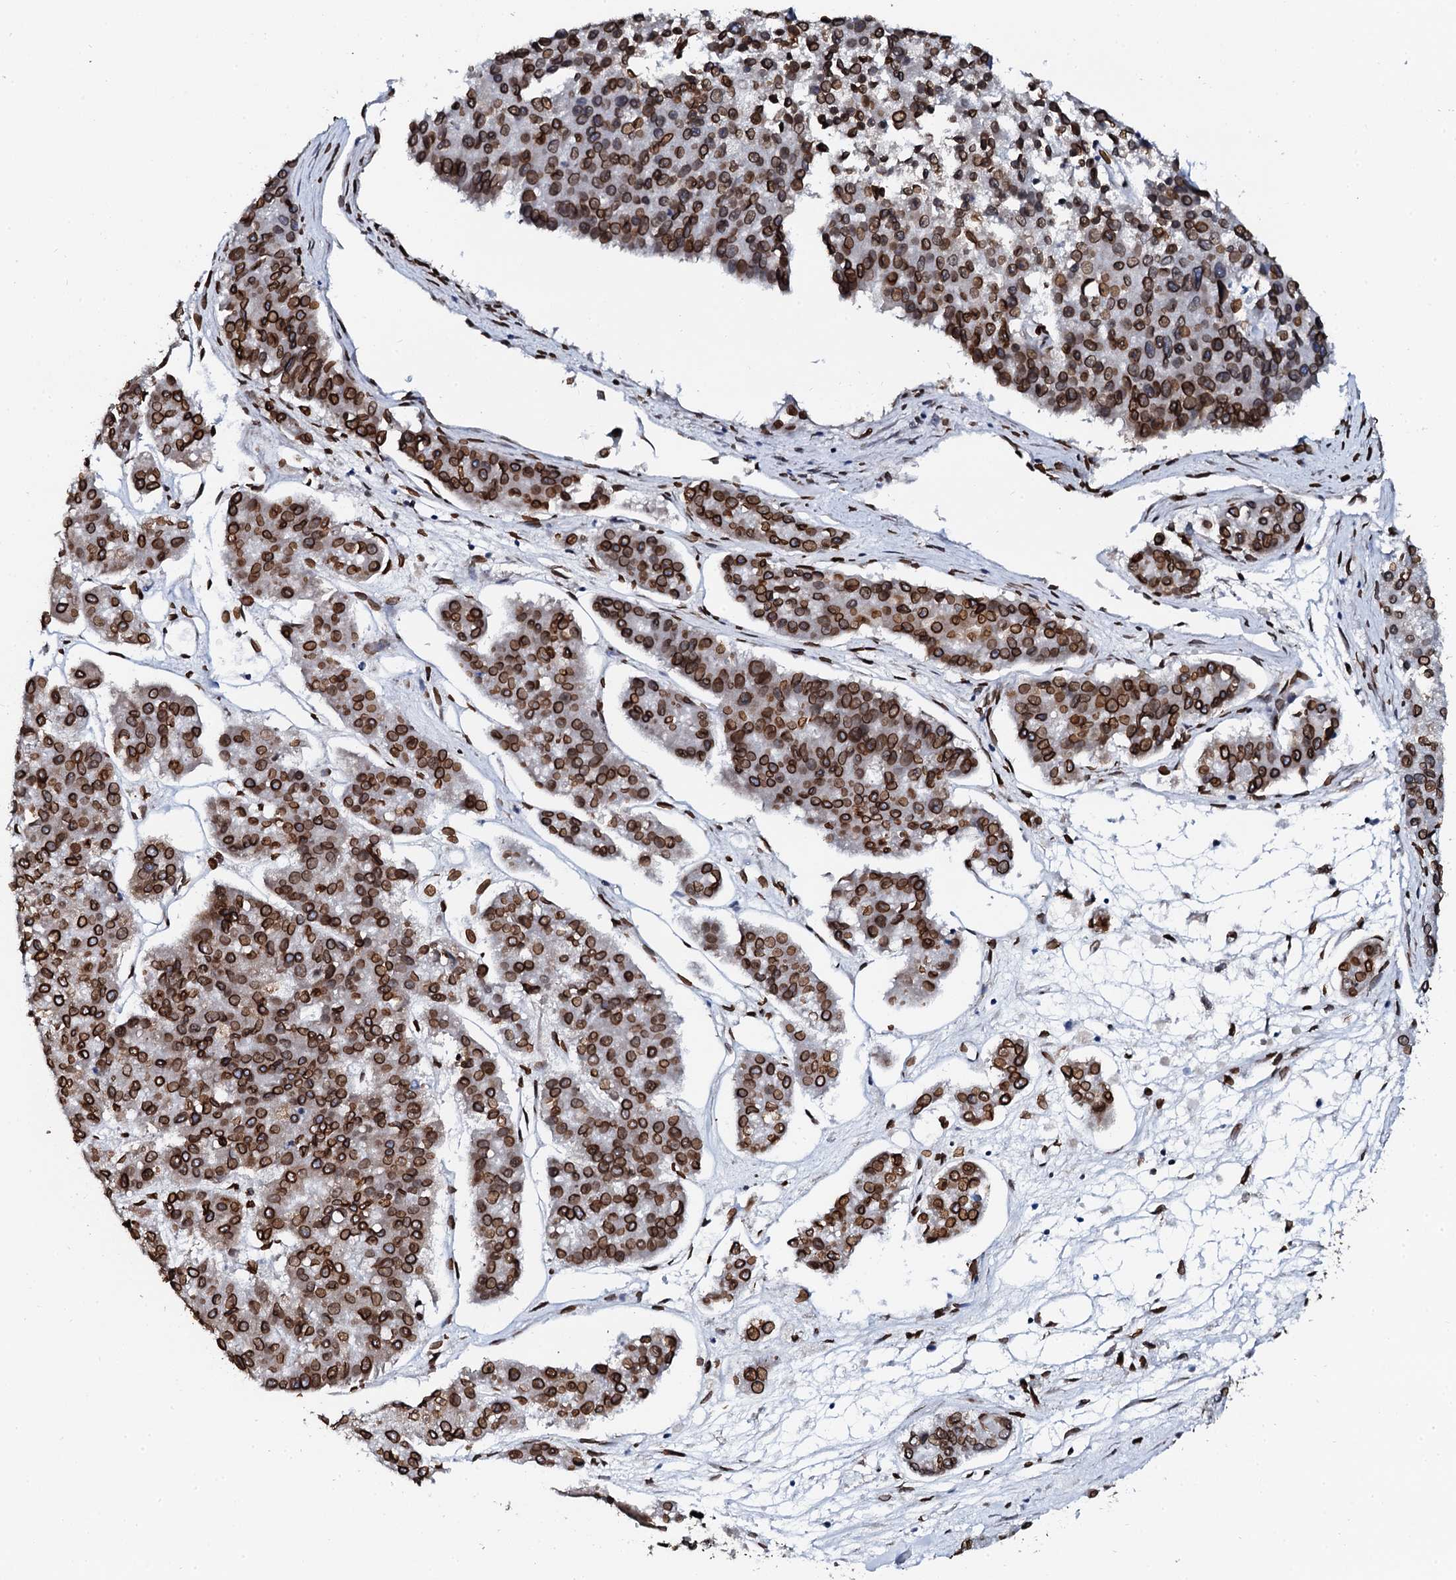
{"staining": {"intensity": "strong", "quantity": ">75%", "location": "cytoplasmic/membranous,nuclear"}, "tissue": "pancreatic cancer", "cell_type": "Tumor cells", "image_type": "cancer", "snomed": [{"axis": "morphology", "description": "Adenocarcinoma, NOS"}, {"axis": "topography", "description": "Pancreas"}], "caption": "A high-resolution image shows IHC staining of adenocarcinoma (pancreatic), which demonstrates strong cytoplasmic/membranous and nuclear staining in approximately >75% of tumor cells.", "gene": "KATNAL2", "patient": {"sex": "male", "age": 50}}